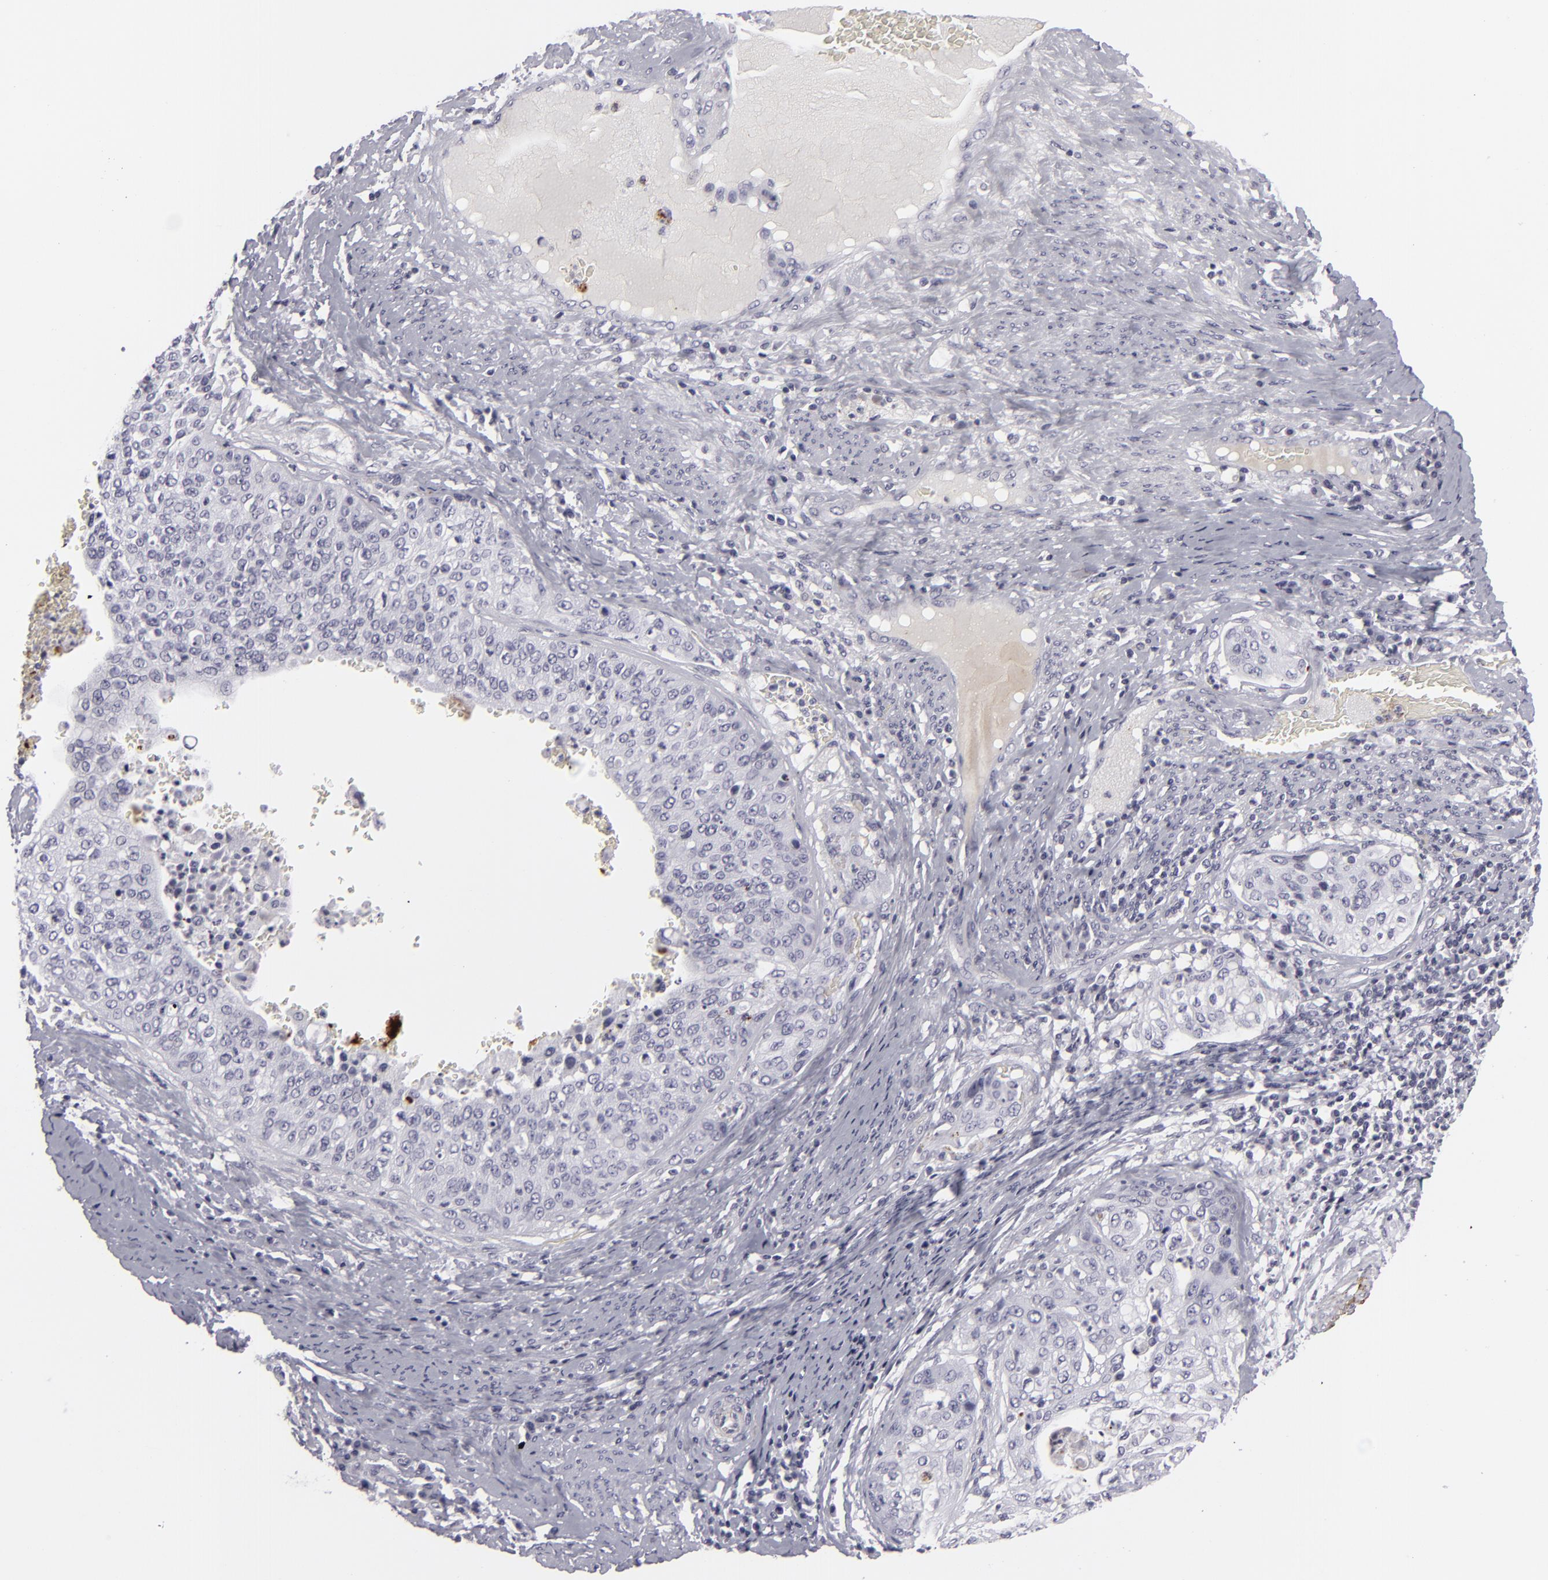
{"staining": {"intensity": "negative", "quantity": "none", "location": "none"}, "tissue": "cervical cancer", "cell_type": "Tumor cells", "image_type": "cancer", "snomed": [{"axis": "morphology", "description": "Squamous cell carcinoma, NOS"}, {"axis": "topography", "description": "Cervix"}], "caption": "IHC image of human squamous cell carcinoma (cervical) stained for a protein (brown), which shows no positivity in tumor cells.", "gene": "C9", "patient": {"sex": "female", "age": 41}}